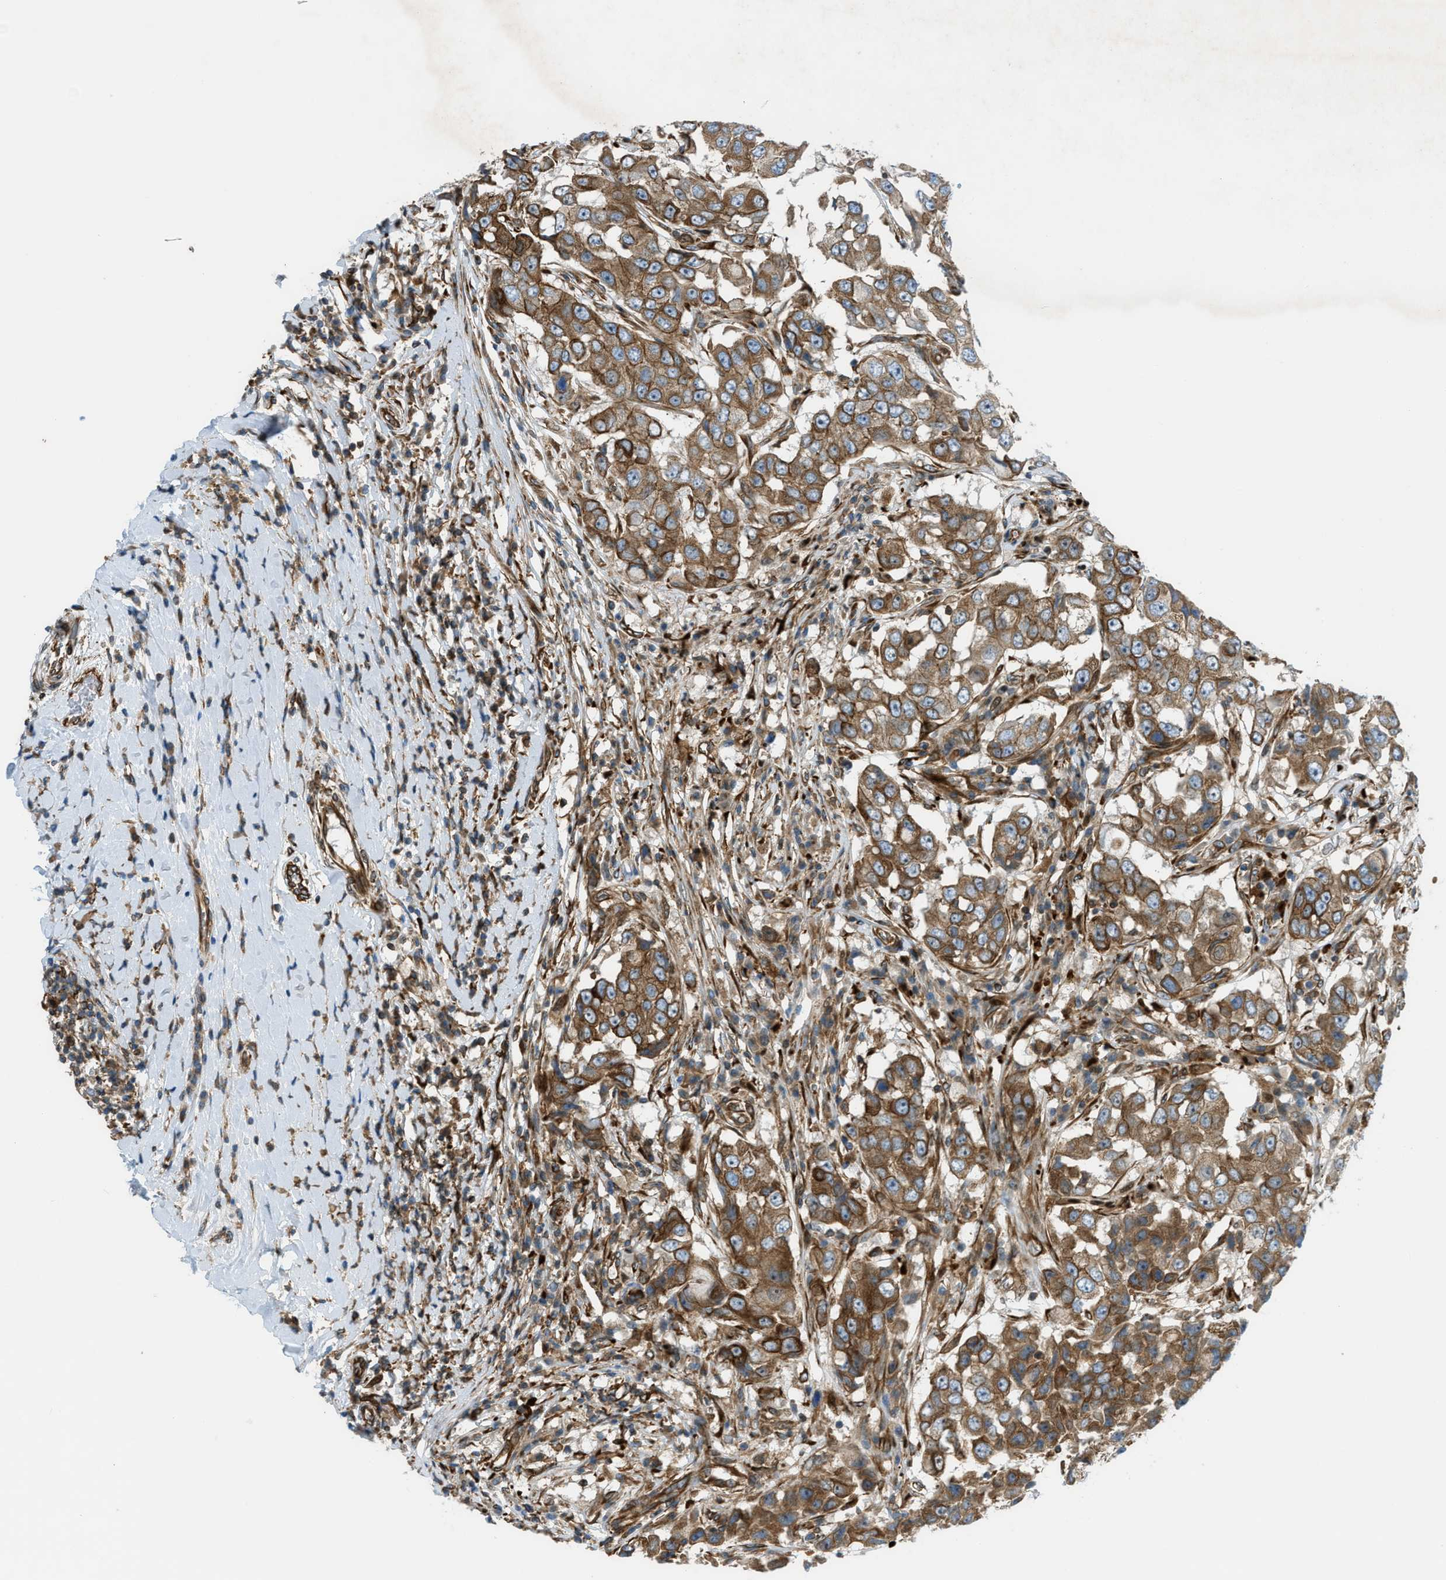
{"staining": {"intensity": "moderate", "quantity": ">75%", "location": "cytoplasmic/membranous"}, "tissue": "breast cancer", "cell_type": "Tumor cells", "image_type": "cancer", "snomed": [{"axis": "morphology", "description": "Duct carcinoma"}, {"axis": "topography", "description": "Breast"}], "caption": "This micrograph demonstrates invasive ductal carcinoma (breast) stained with IHC to label a protein in brown. The cytoplasmic/membranous of tumor cells show moderate positivity for the protein. Nuclei are counter-stained blue.", "gene": "DMAC1", "patient": {"sex": "female", "age": 27}}